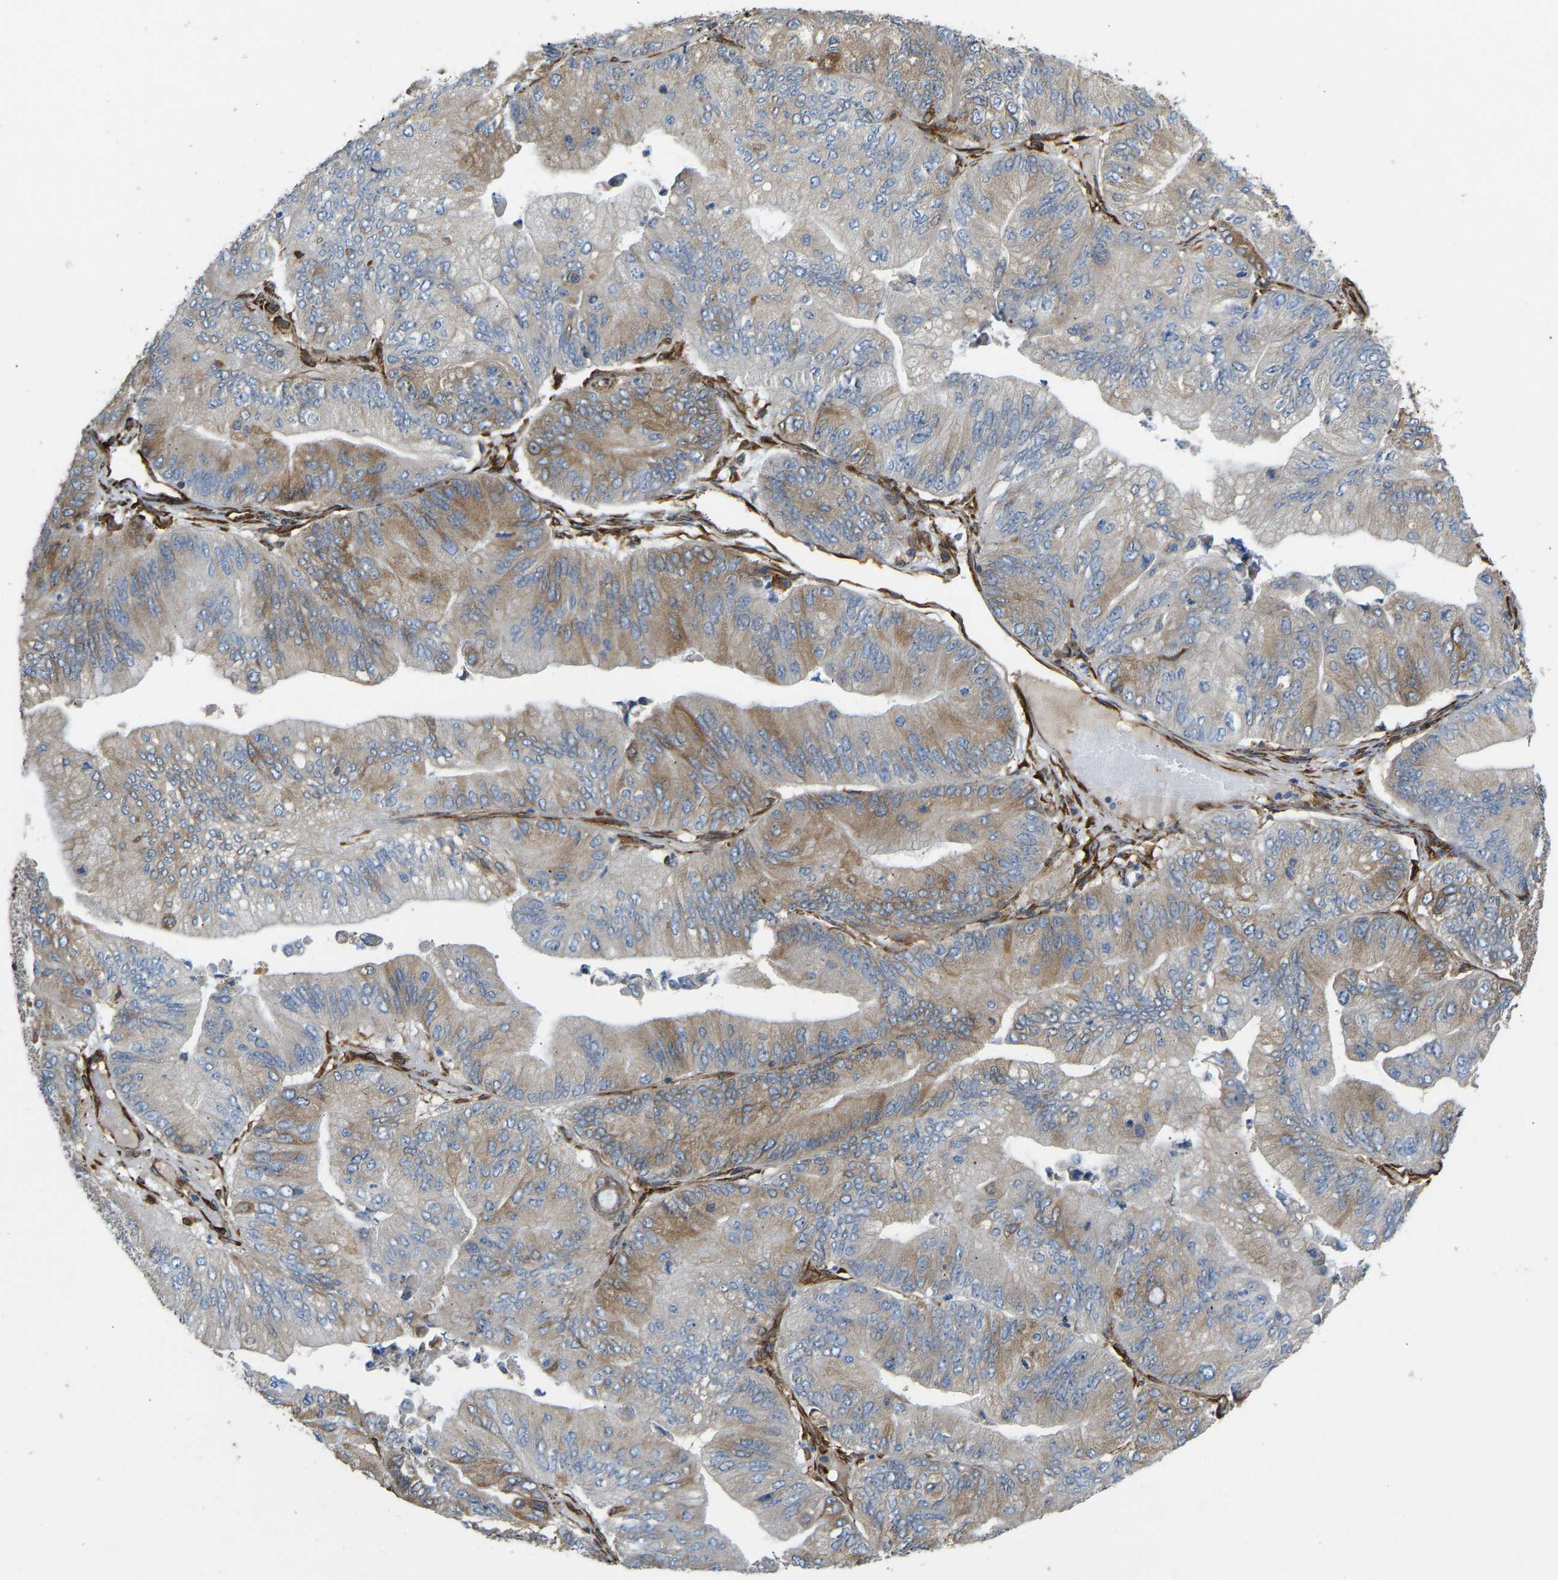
{"staining": {"intensity": "moderate", "quantity": ">75%", "location": "cytoplasmic/membranous"}, "tissue": "ovarian cancer", "cell_type": "Tumor cells", "image_type": "cancer", "snomed": [{"axis": "morphology", "description": "Cystadenocarcinoma, mucinous, NOS"}, {"axis": "topography", "description": "Ovary"}], "caption": "Mucinous cystadenocarcinoma (ovarian) stained with IHC reveals moderate cytoplasmic/membranous expression in about >75% of tumor cells. (IHC, brightfield microscopy, high magnification).", "gene": "BEX3", "patient": {"sex": "female", "age": 61}}